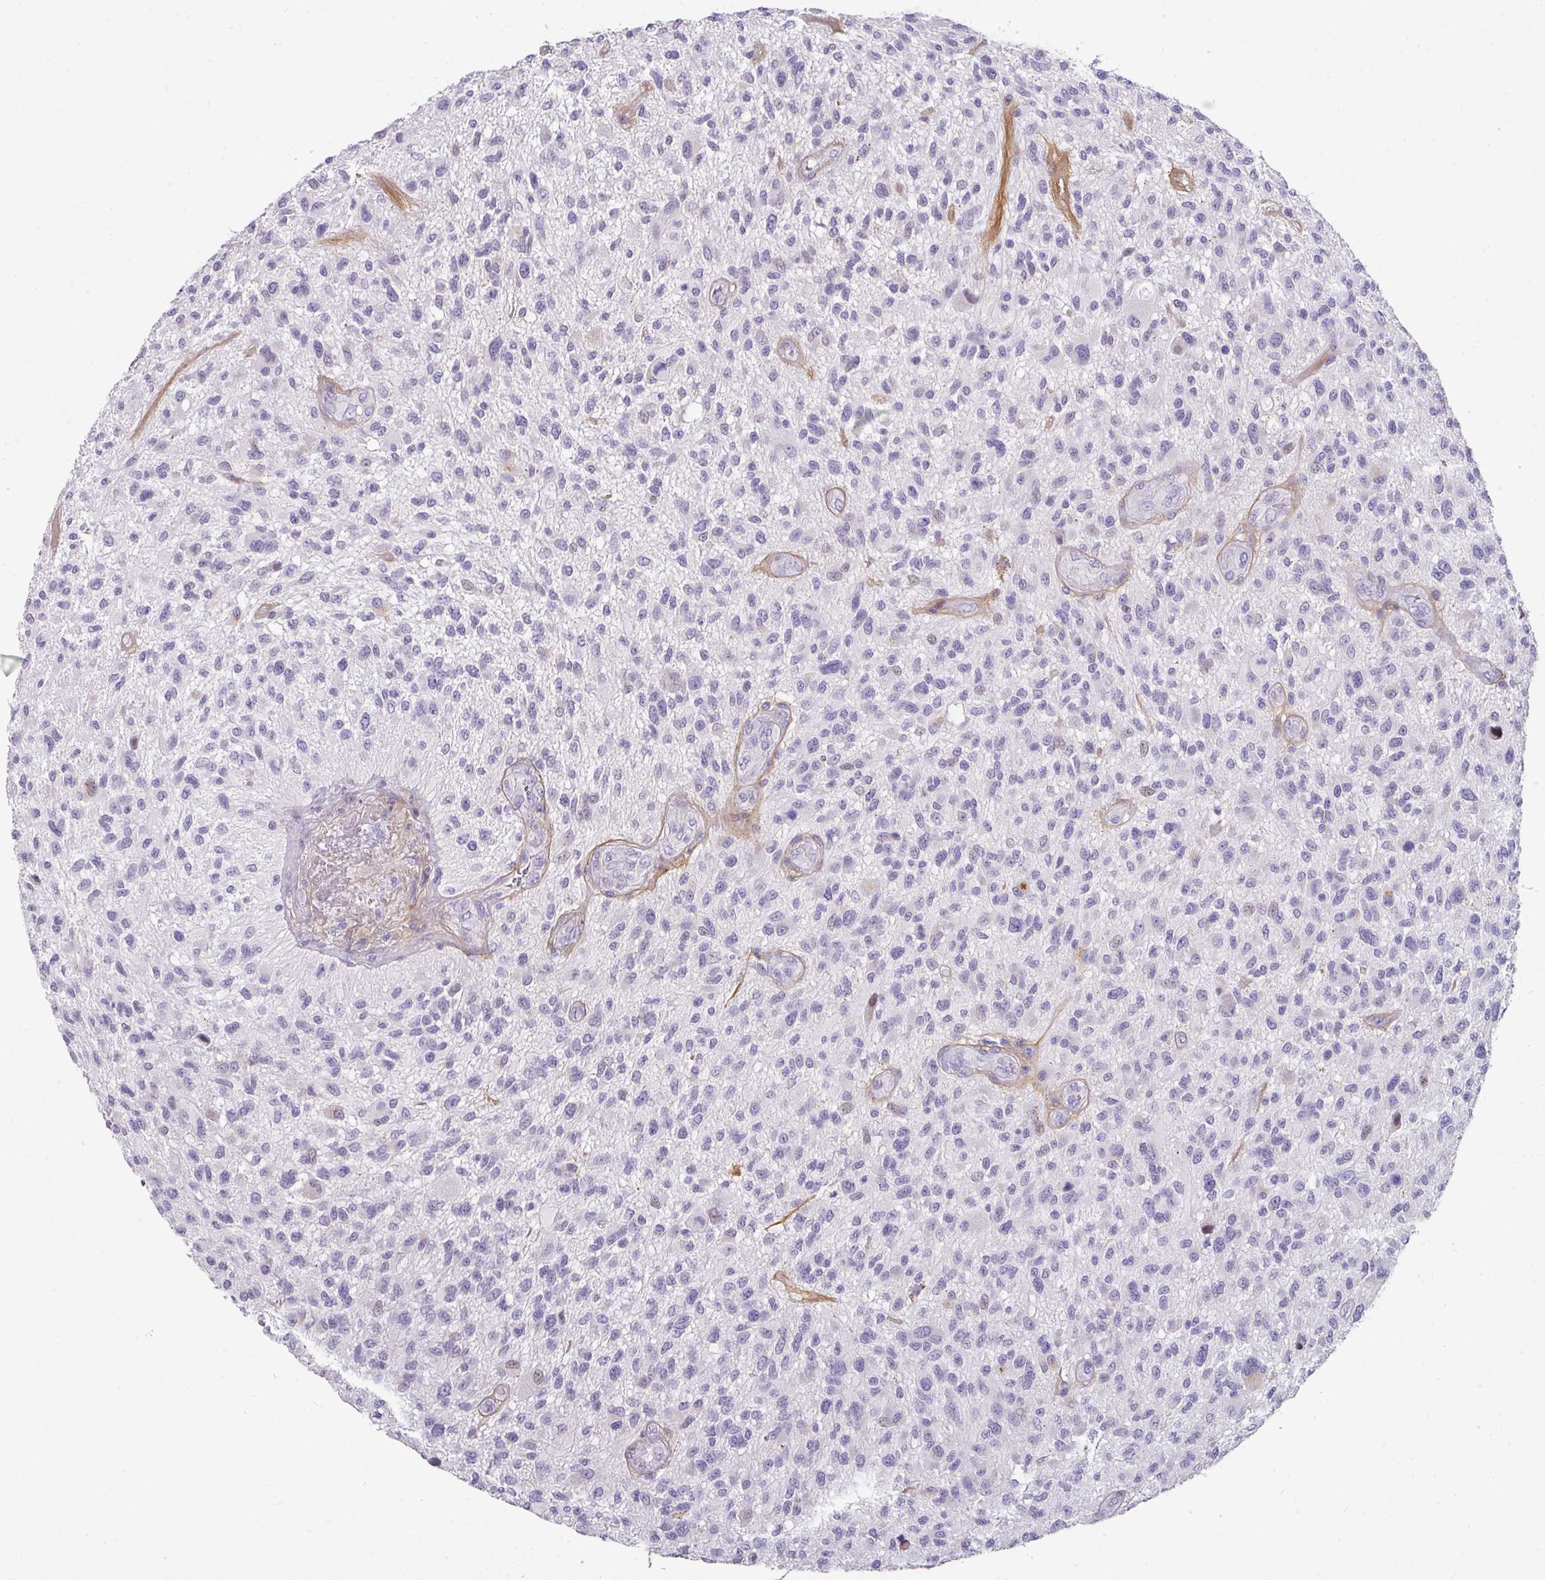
{"staining": {"intensity": "negative", "quantity": "none", "location": "none"}, "tissue": "glioma", "cell_type": "Tumor cells", "image_type": "cancer", "snomed": [{"axis": "morphology", "description": "Glioma, malignant, High grade"}, {"axis": "topography", "description": "Brain"}], "caption": "Protein analysis of malignant glioma (high-grade) reveals no significant staining in tumor cells.", "gene": "ANKRD29", "patient": {"sex": "male", "age": 47}}